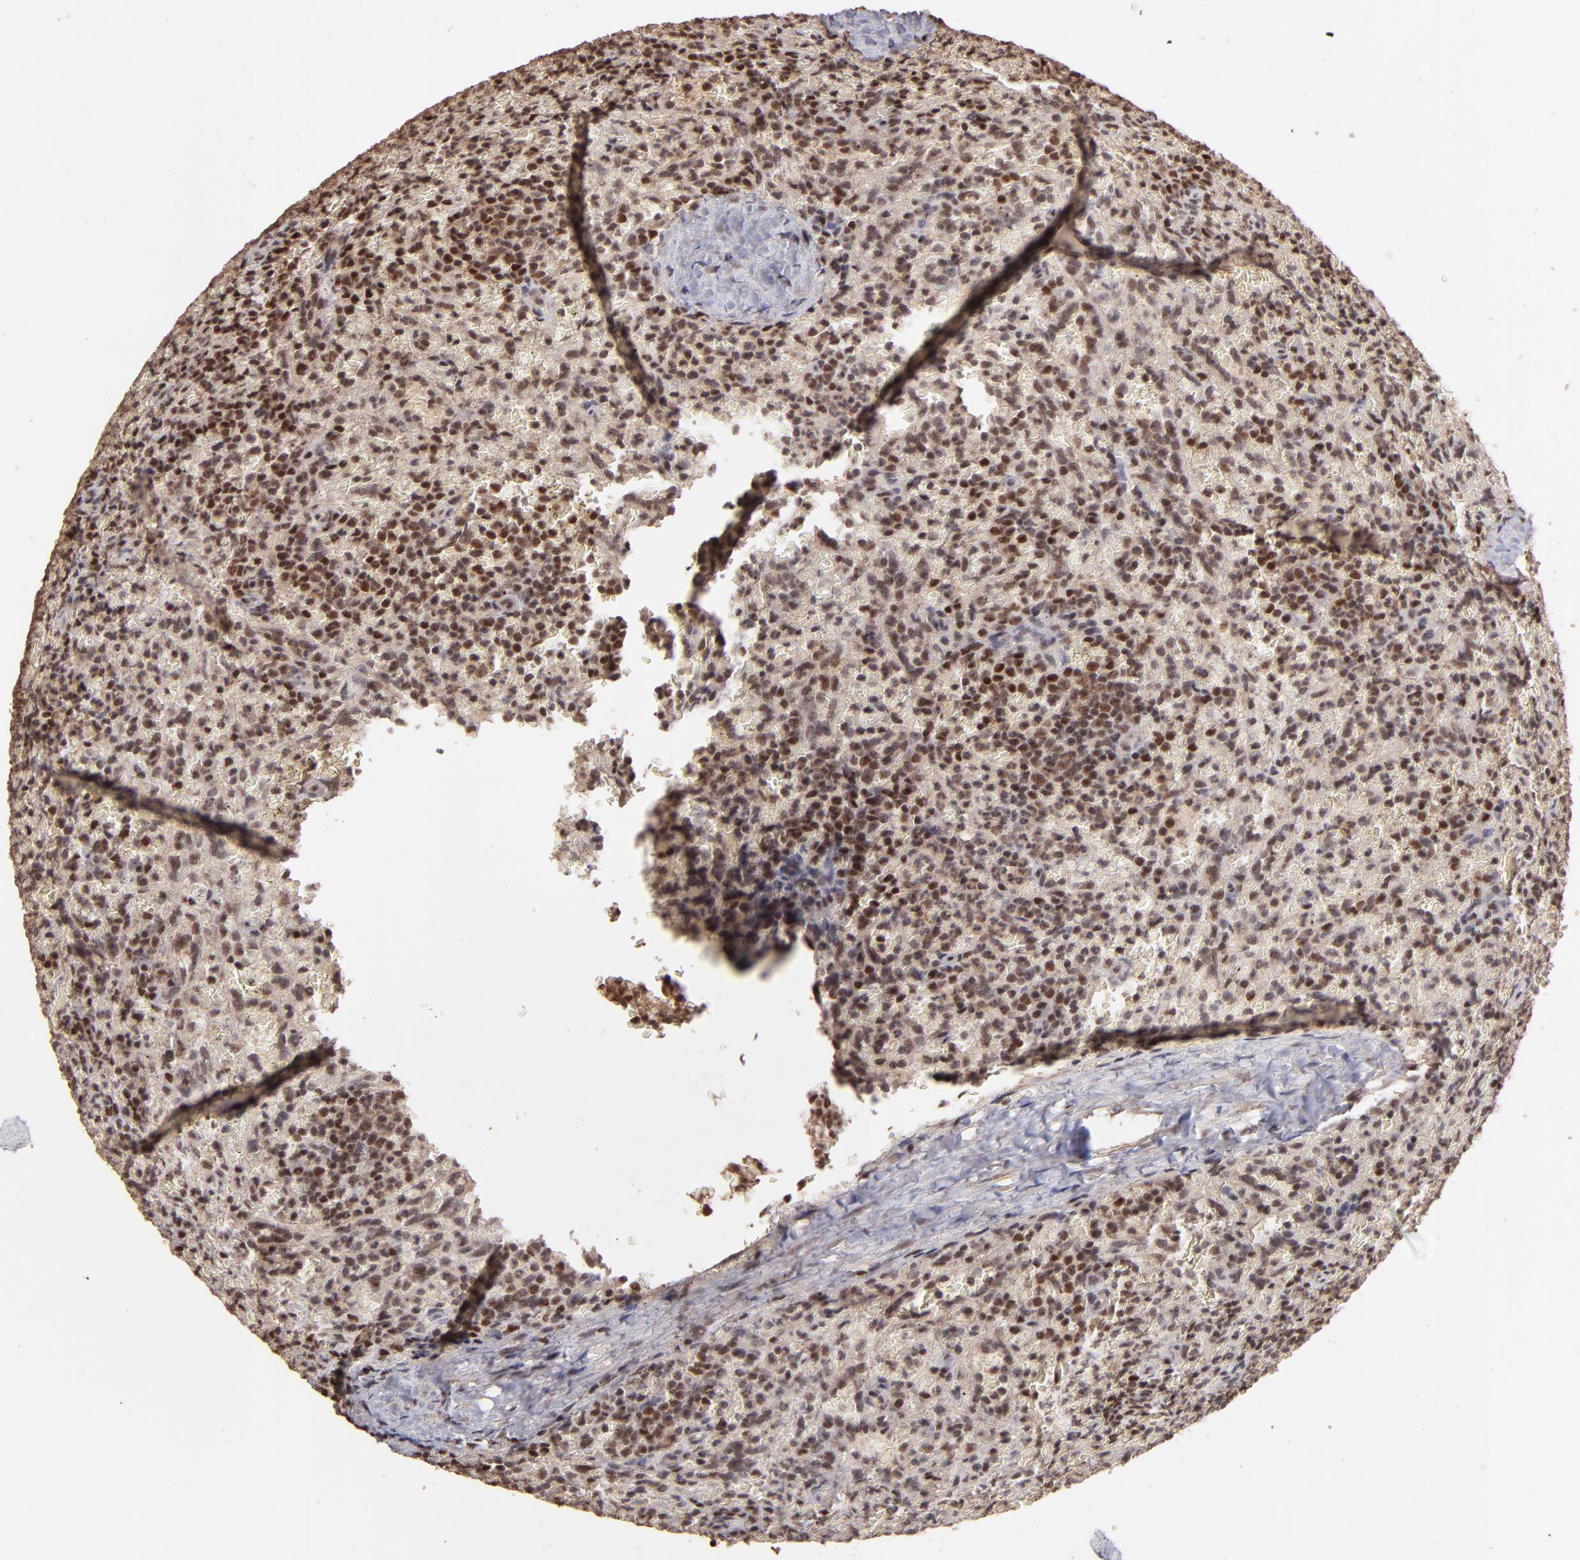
{"staining": {"intensity": "moderate", "quantity": ">75%", "location": "nuclear"}, "tissue": "lymphoma", "cell_type": "Tumor cells", "image_type": "cancer", "snomed": [{"axis": "morphology", "description": "Malignant lymphoma, non-Hodgkin's type, Low grade"}, {"axis": "topography", "description": "Spleen"}], "caption": "A micrograph of low-grade malignant lymphoma, non-Hodgkin's type stained for a protein reveals moderate nuclear brown staining in tumor cells.", "gene": "TERF2", "patient": {"sex": "female", "age": 64}}